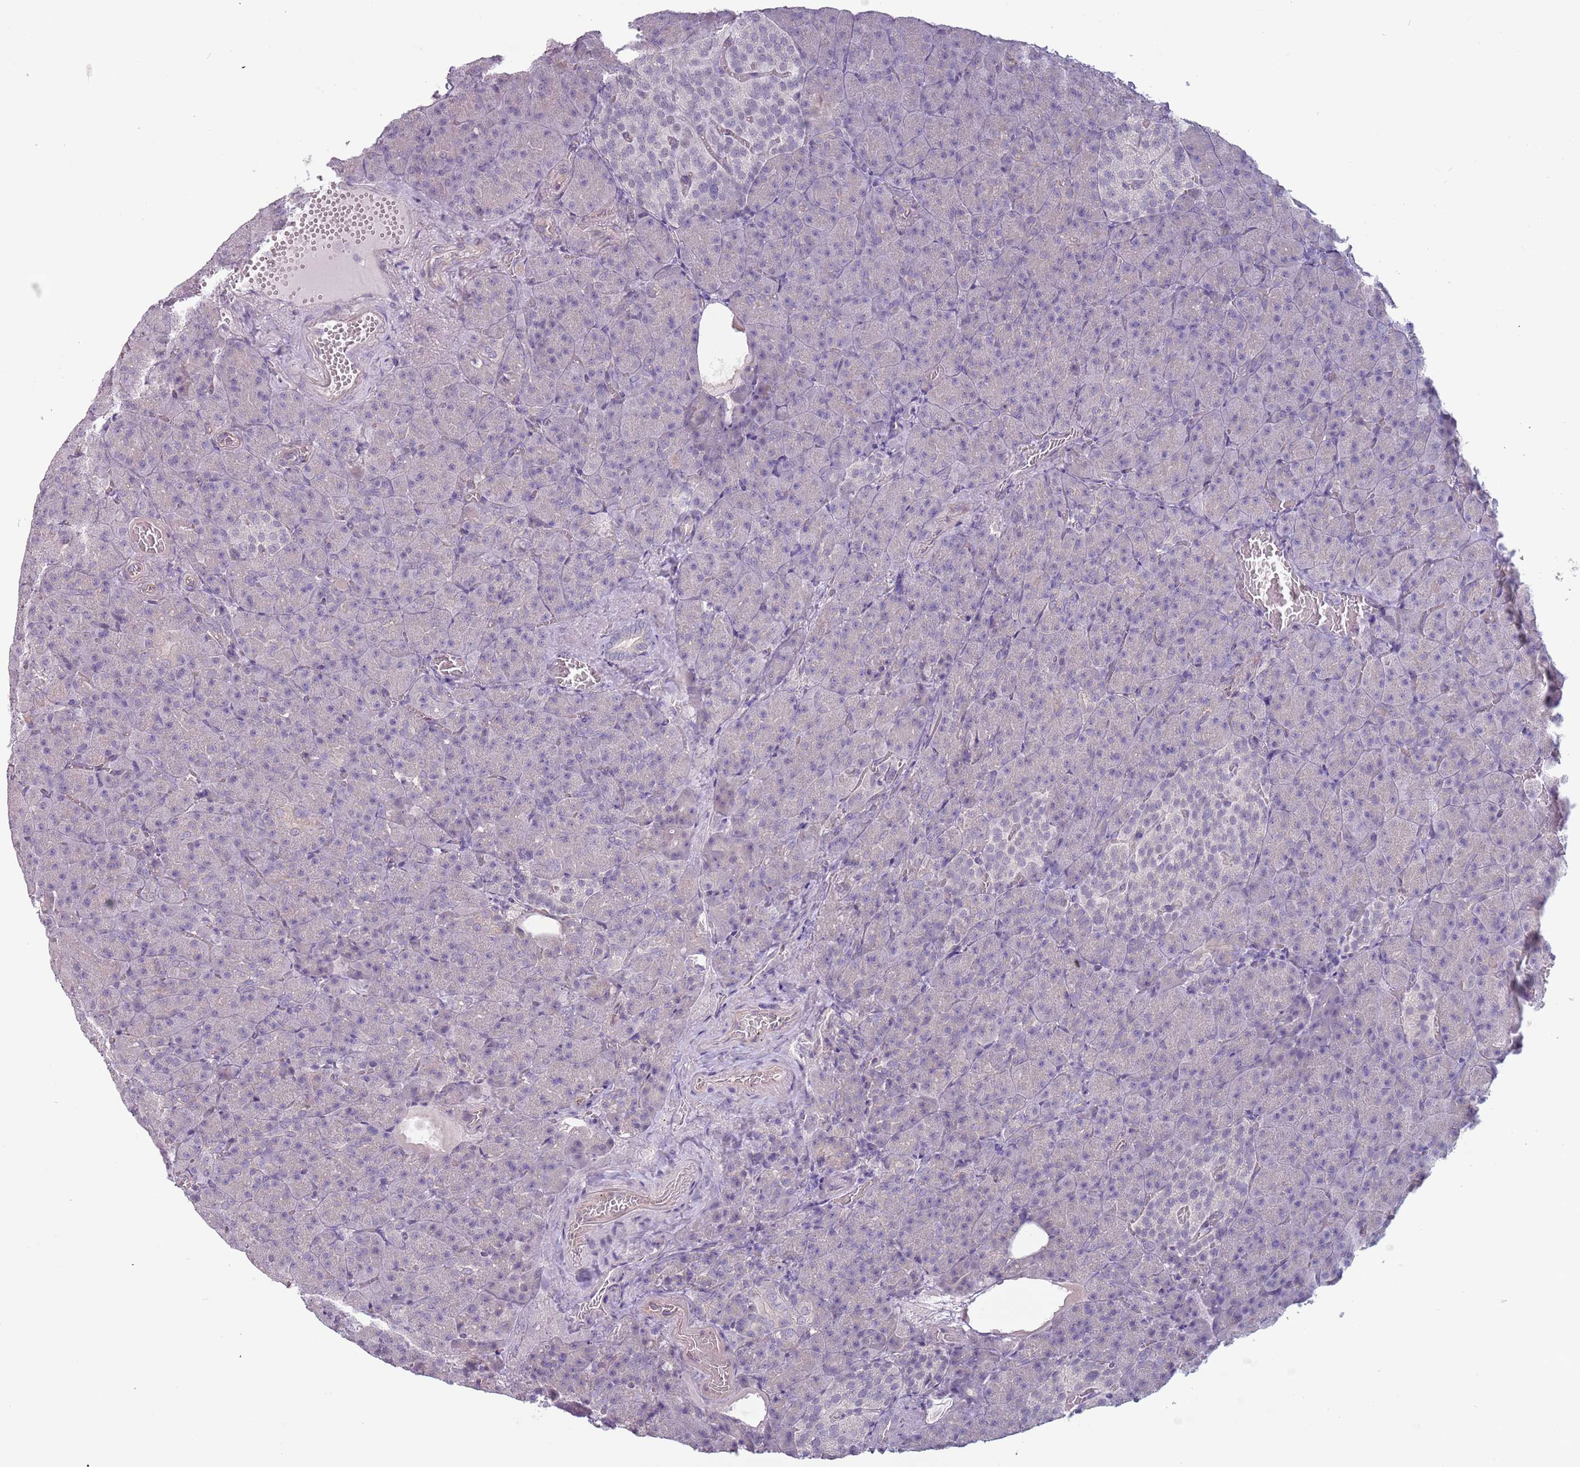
{"staining": {"intensity": "negative", "quantity": "none", "location": "none"}, "tissue": "pancreas", "cell_type": "Exocrine glandular cells", "image_type": "normal", "snomed": [{"axis": "morphology", "description": "Normal tissue, NOS"}, {"axis": "topography", "description": "Pancreas"}], "caption": "IHC of normal human pancreas demonstrates no positivity in exocrine glandular cells.", "gene": "RFX2", "patient": {"sex": "female", "age": 74}}